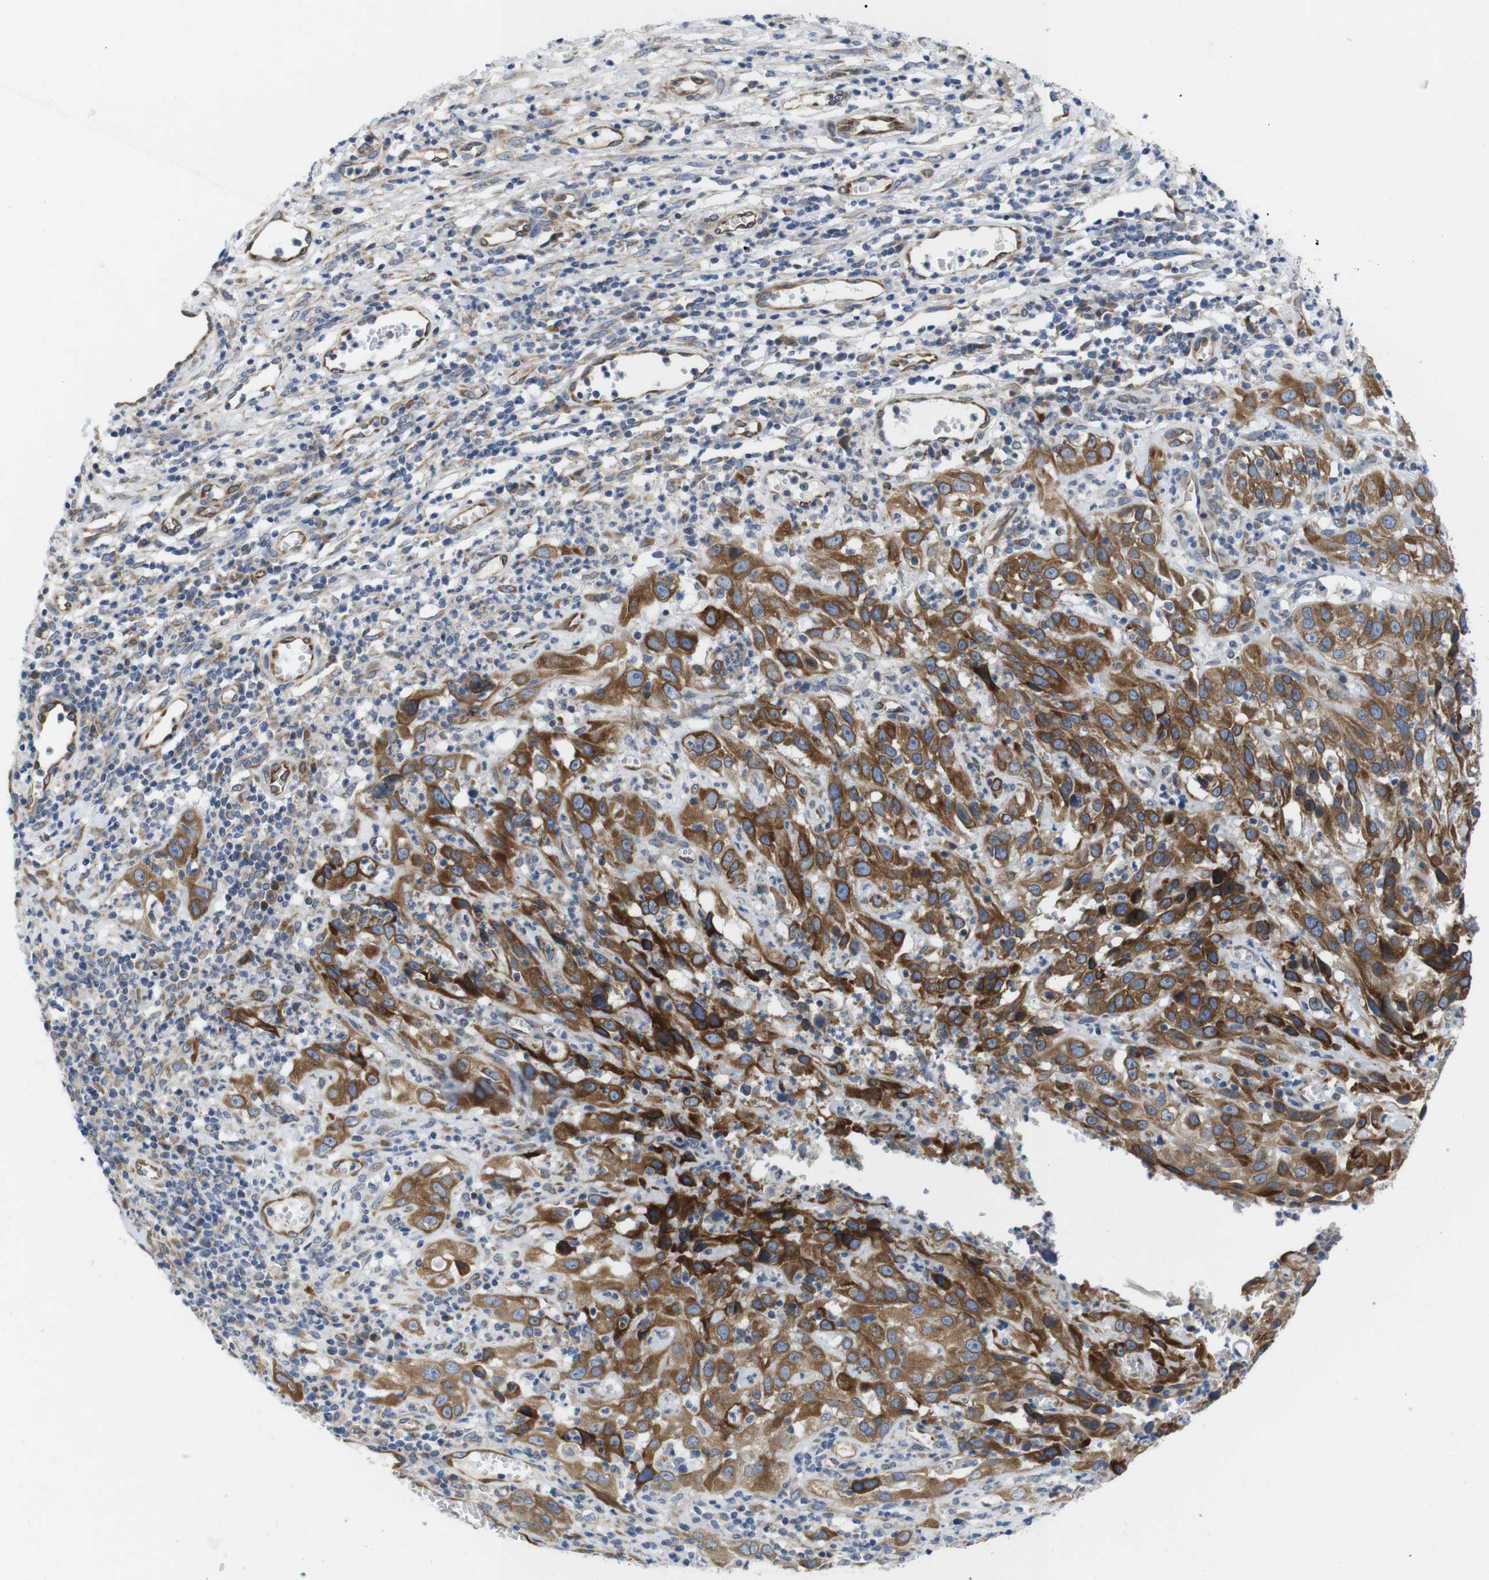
{"staining": {"intensity": "moderate", "quantity": ">75%", "location": "cytoplasmic/membranous"}, "tissue": "cervical cancer", "cell_type": "Tumor cells", "image_type": "cancer", "snomed": [{"axis": "morphology", "description": "Squamous cell carcinoma, NOS"}, {"axis": "topography", "description": "Cervix"}], "caption": "Human cervical cancer stained with a protein marker reveals moderate staining in tumor cells.", "gene": "HACD3", "patient": {"sex": "female", "age": 32}}